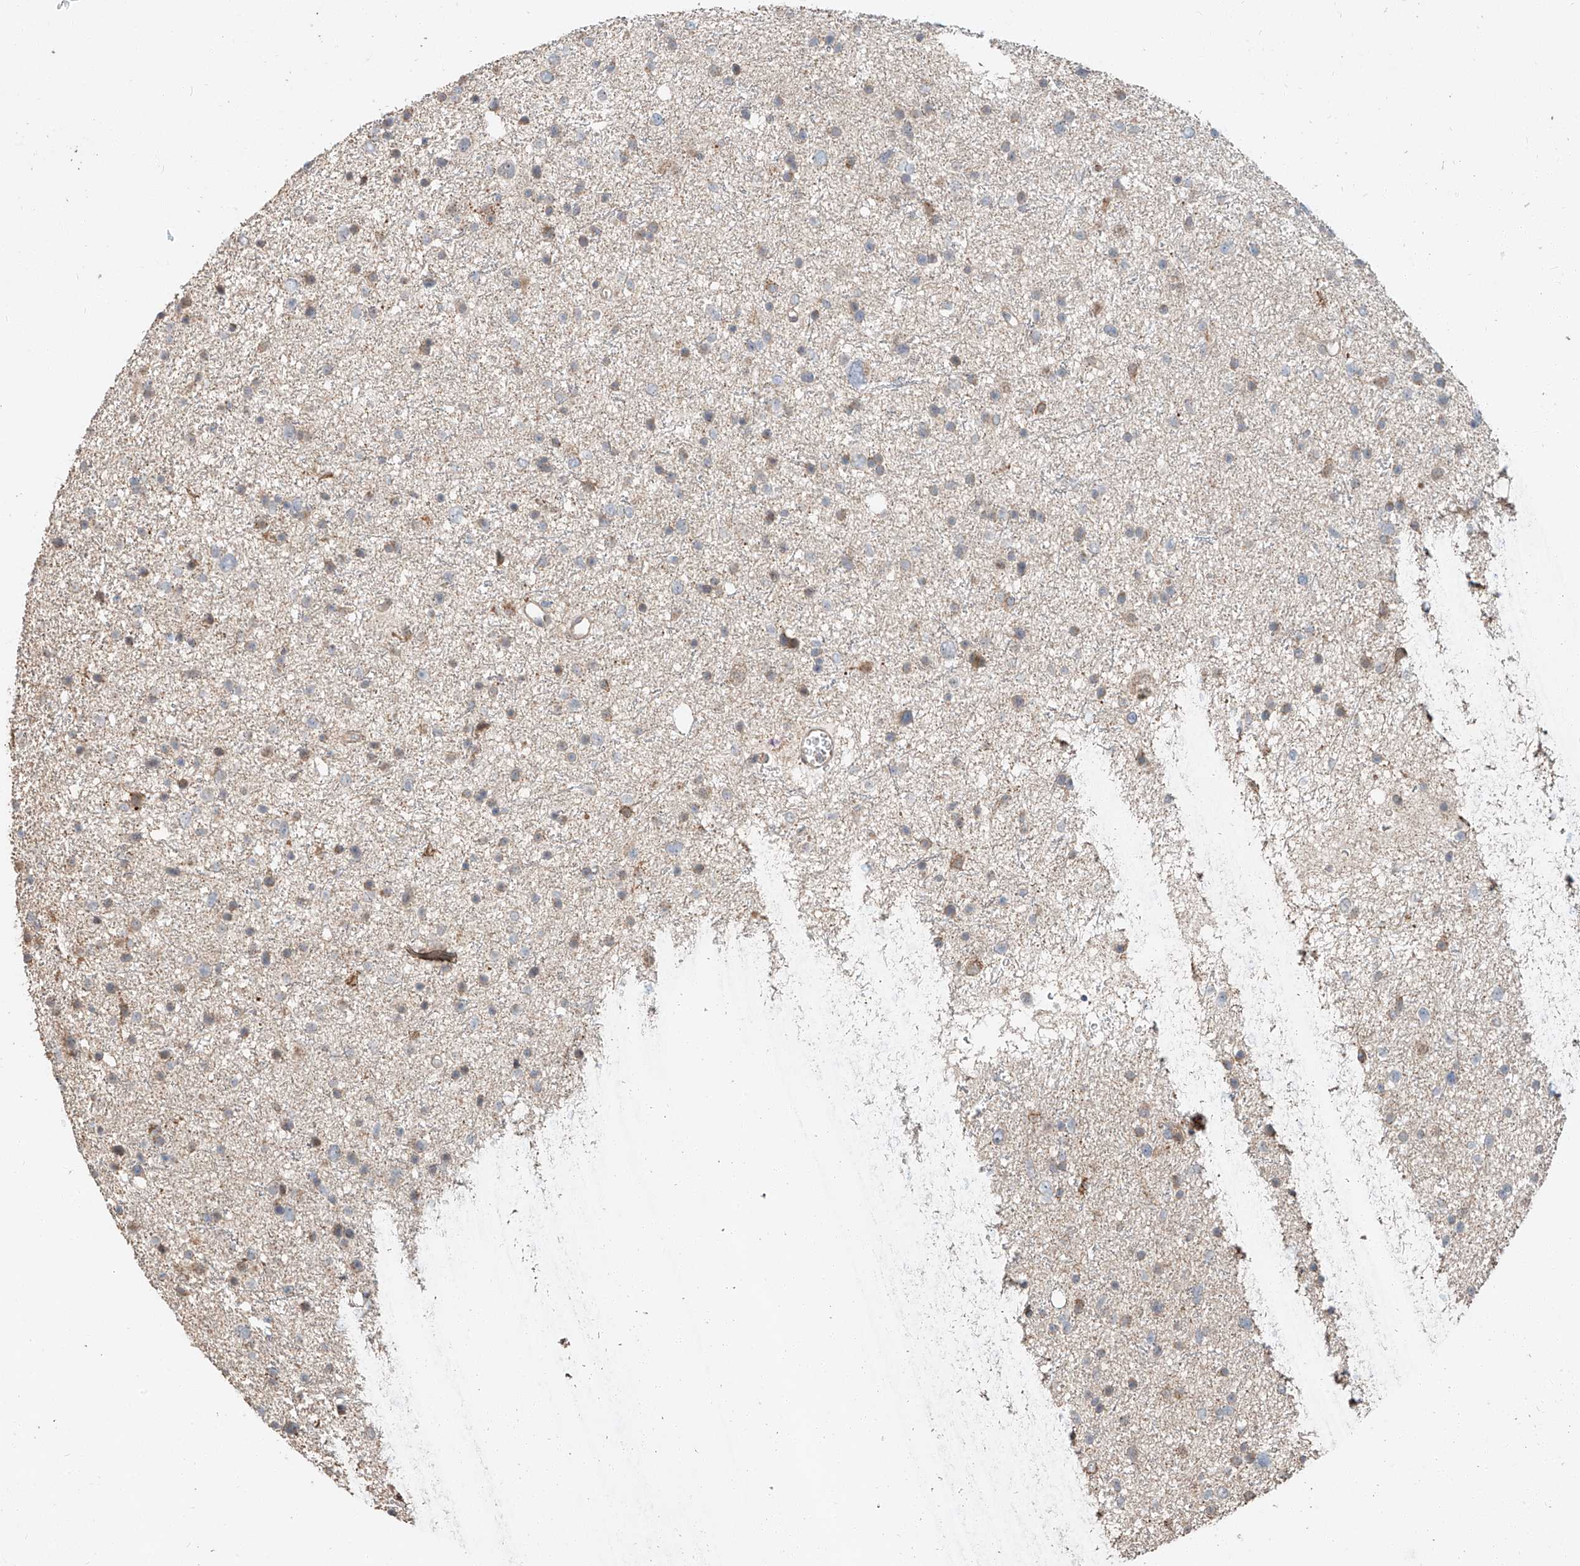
{"staining": {"intensity": "negative", "quantity": "none", "location": "none"}, "tissue": "glioma", "cell_type": "Tumor cells", "image_type": "cancer", "snomed": [{"axis": "morphology", "description": "Glioma, malignant, Low grade"}, {"axis": "topography", "description": "Brain"}], "caption": "High magnification brightfield microscopy of low-grade glioma (malignant) stained with DAB (3,3'-diaminobenzidine) (brown) and counterstained with hematoxylin (blue): tumor cells show no significant positivity.", "gene": "STX19", "patient": {"sex": "female", "age": 37}}